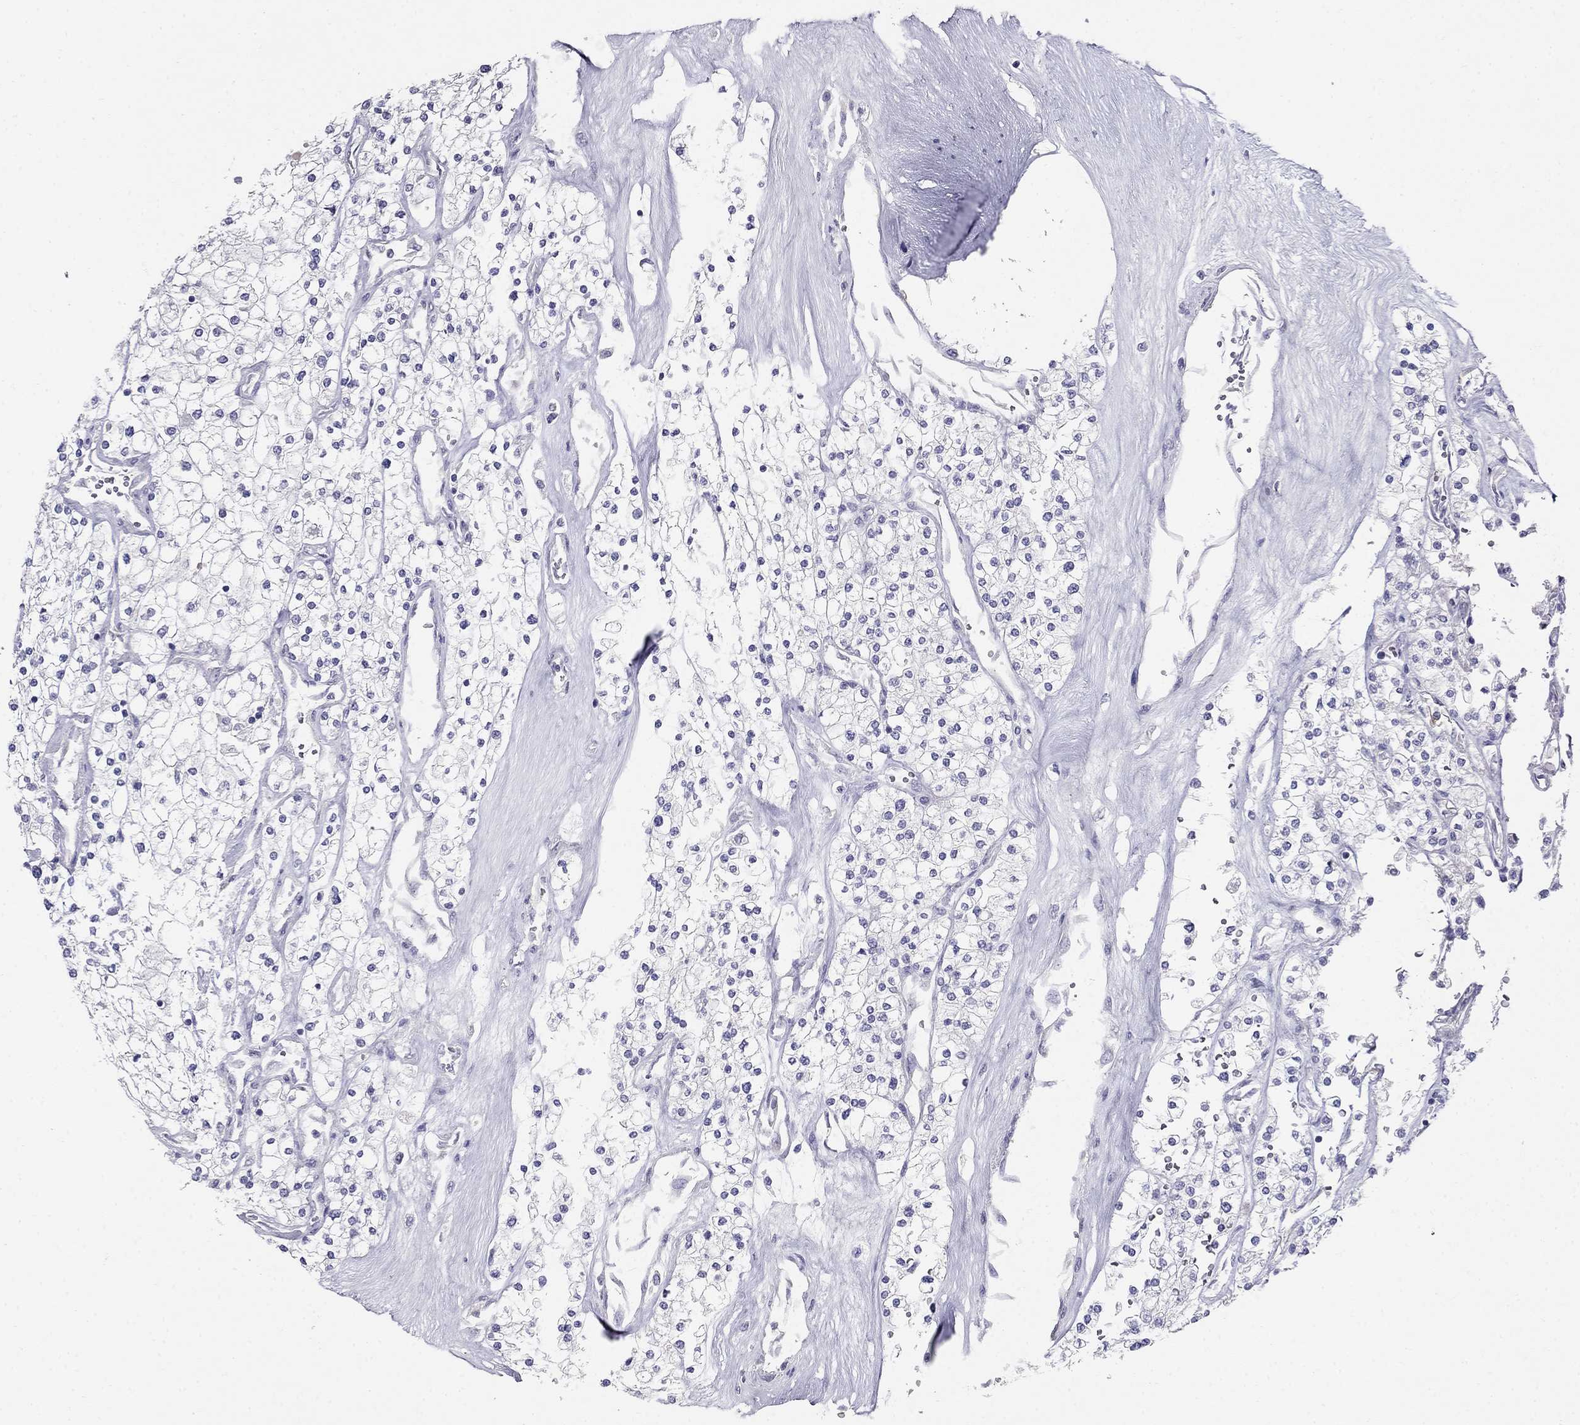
{"staining": {"intensity": "negative", "quantity": "none", "location": "none"}, "tissue": "renal cancer", "cell_type": "Tumor cells", "image_type": "cancer", "snomed": [{"axis": "morphology", "description": "Adenocarcinoma, NOS"}, {"axis": "topography", "description": "Kidney"}], "caption": "IHC of human renal cancer (adenocarcinoma) displays no staining in tumor cells. (DAB IHC, high magnification).", "gene": "LY6H", "patient": {"sex": "male", "age": 80}}